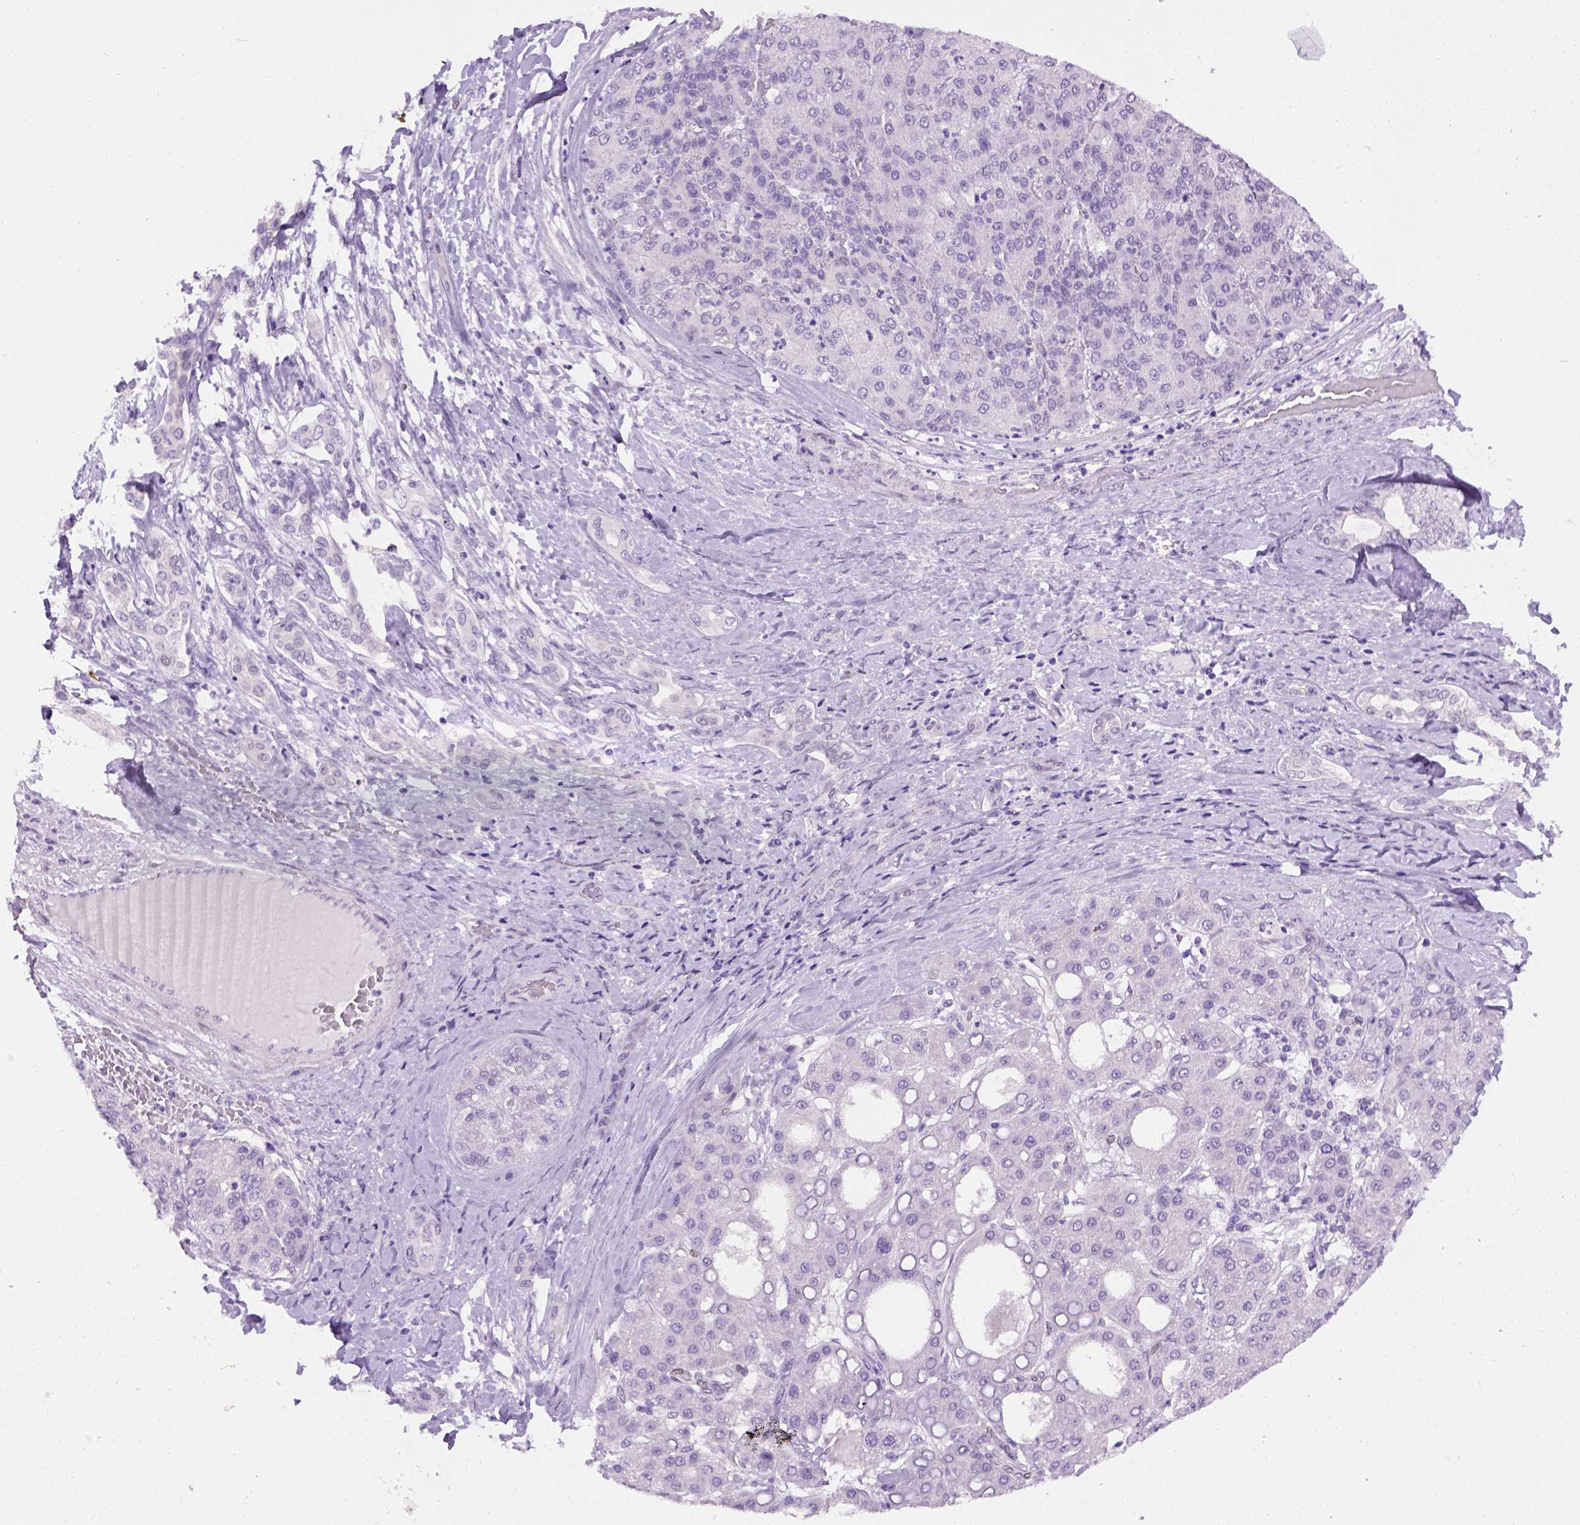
{"staining": {"intensity": "negative", "quantity": "none", "location": "none"}, "tissue": "liver cancer", "cell_type": "Tumor cells", "image_type": "cancer", "snomed": [{"axis": "morphology", "description": "Carcinoma, Hepatocellular, NOS"}, {"axis": "topography", "description": "Liver"}], "caption": "The micrograph shows no significant positivity in tumor cells of liver cancer (hepatocellular carcinoma). The staining is performed using DAB brown chromogen with nuclei counter-stained in using hematoxylin.", "gene": "FAM184B", "patient": {"sex": "male", "age": 65}}